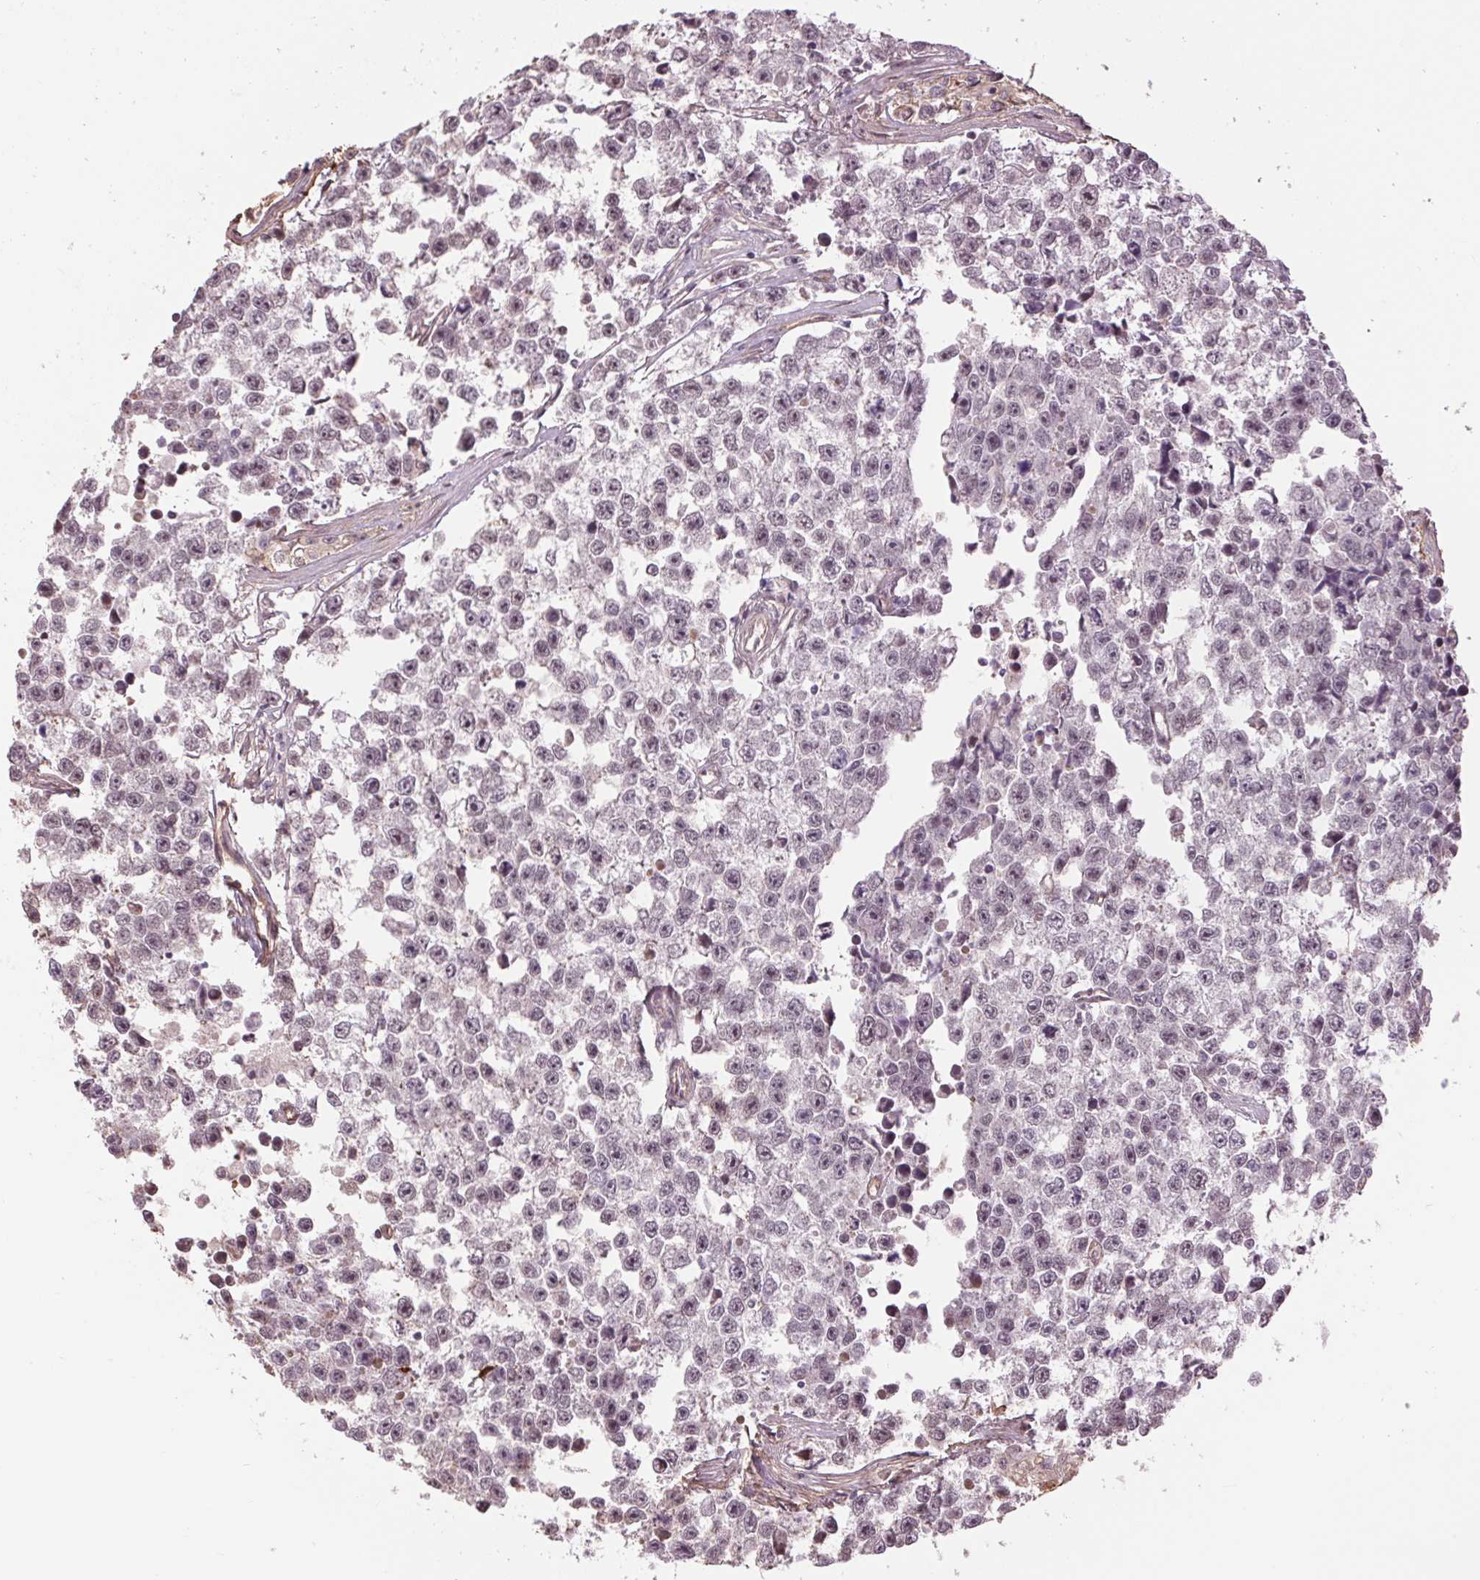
{"staining": {"intensity": "moderate", "quantity": ">75%", "location": "nuclear"}, "tissue": "testis cancer", "cell_type": "Tumor cells", "image_type": "cancer", "snomed": [{"axis": "morphology", "description": "Seminoma, NOS"}, {"axis": "topography", "description": "Testis"}], "caption": "Protein staining of seminoma (testis) tissue demonstrates moderate nuclear expression in about >75% of tumor cells.", "gene": "PALM", "patient": {"sex": "male", "age": 26}}